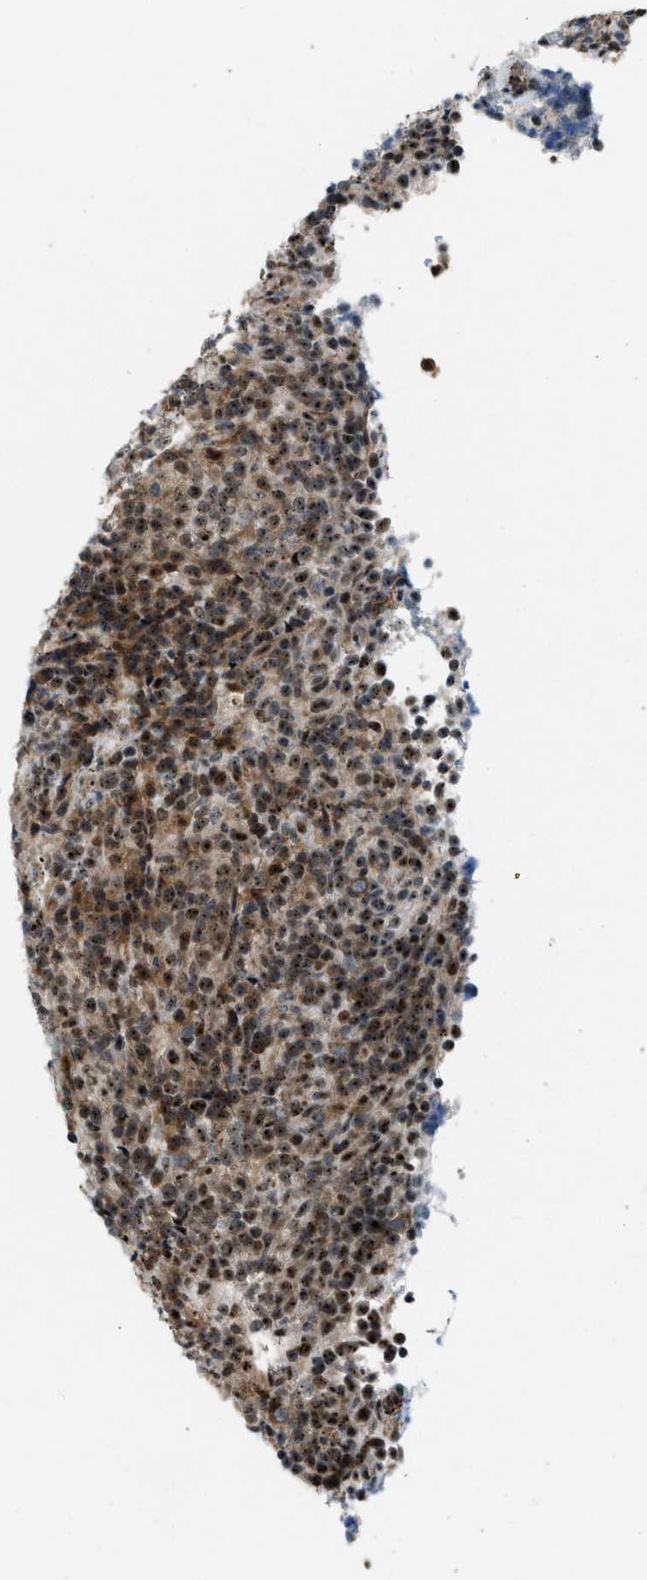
{"staining": {"intensity": "moderate", "quantity": ">75%", "location": "nuclear"}, "tissue": "lymphoma", "cell_type": "Tumor cells", "image_type": "cancer", "snomed": [{"axis": "morphology", "description": "Malignant lymphoma, non-Hodgkin's type, High grade"}, {"axis": "topography", "description": "Lymph node"}], "caption": "An IHC histopathology image of neoplastic tissue is shown. Protein staining in brown highlights moderate nuclear positivity in malignant lymphoma, non-Hodgkin's type (high-grade) within tumor cells.", "gene": "E2F1", "patient": {"sex": "female", "age": 76}}